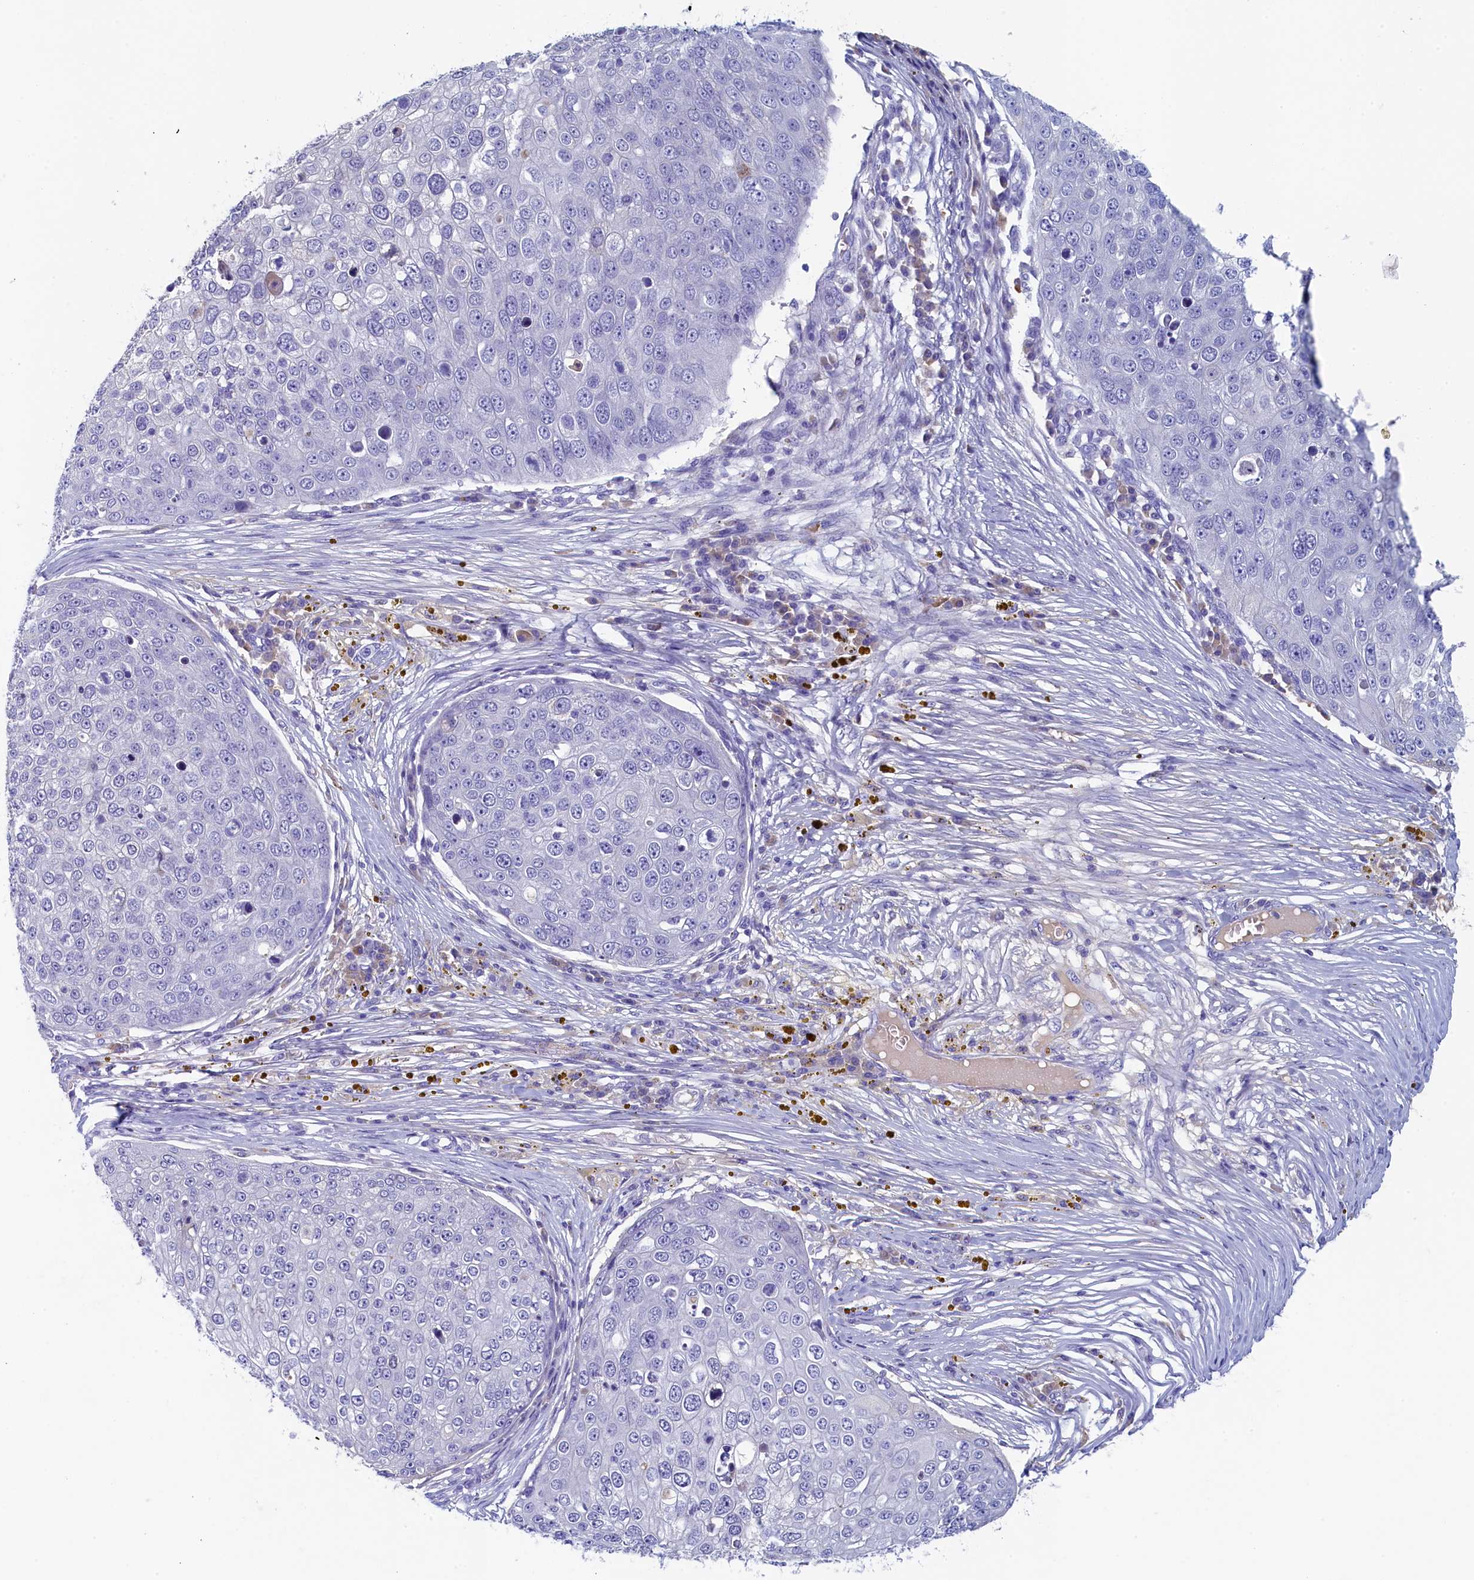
{"staining": {"intensity": "negative", "quantity": "none", "location": "none"}, "tissue": "skin cancer", "cell_type": "Tumor cells", "image_type": "cancer", "snomed": [{"axis": "morphology", "description": "Squamous cell carcinoma, NOS"}, {"axis": "topography", "description": "Skin"}], "caption": "High power microscopy image of an immunohistochemistry image of squamous cell carcinoma (skin), revealing no significant expression in tumor cells. Brightfield microscopy of immunohistochemistry stained with DAB (brown) and hematoxylin (blue), captured at high magnification.", "gene": "GUCA1C", "patient": {"sex": "male", "age": 71}}